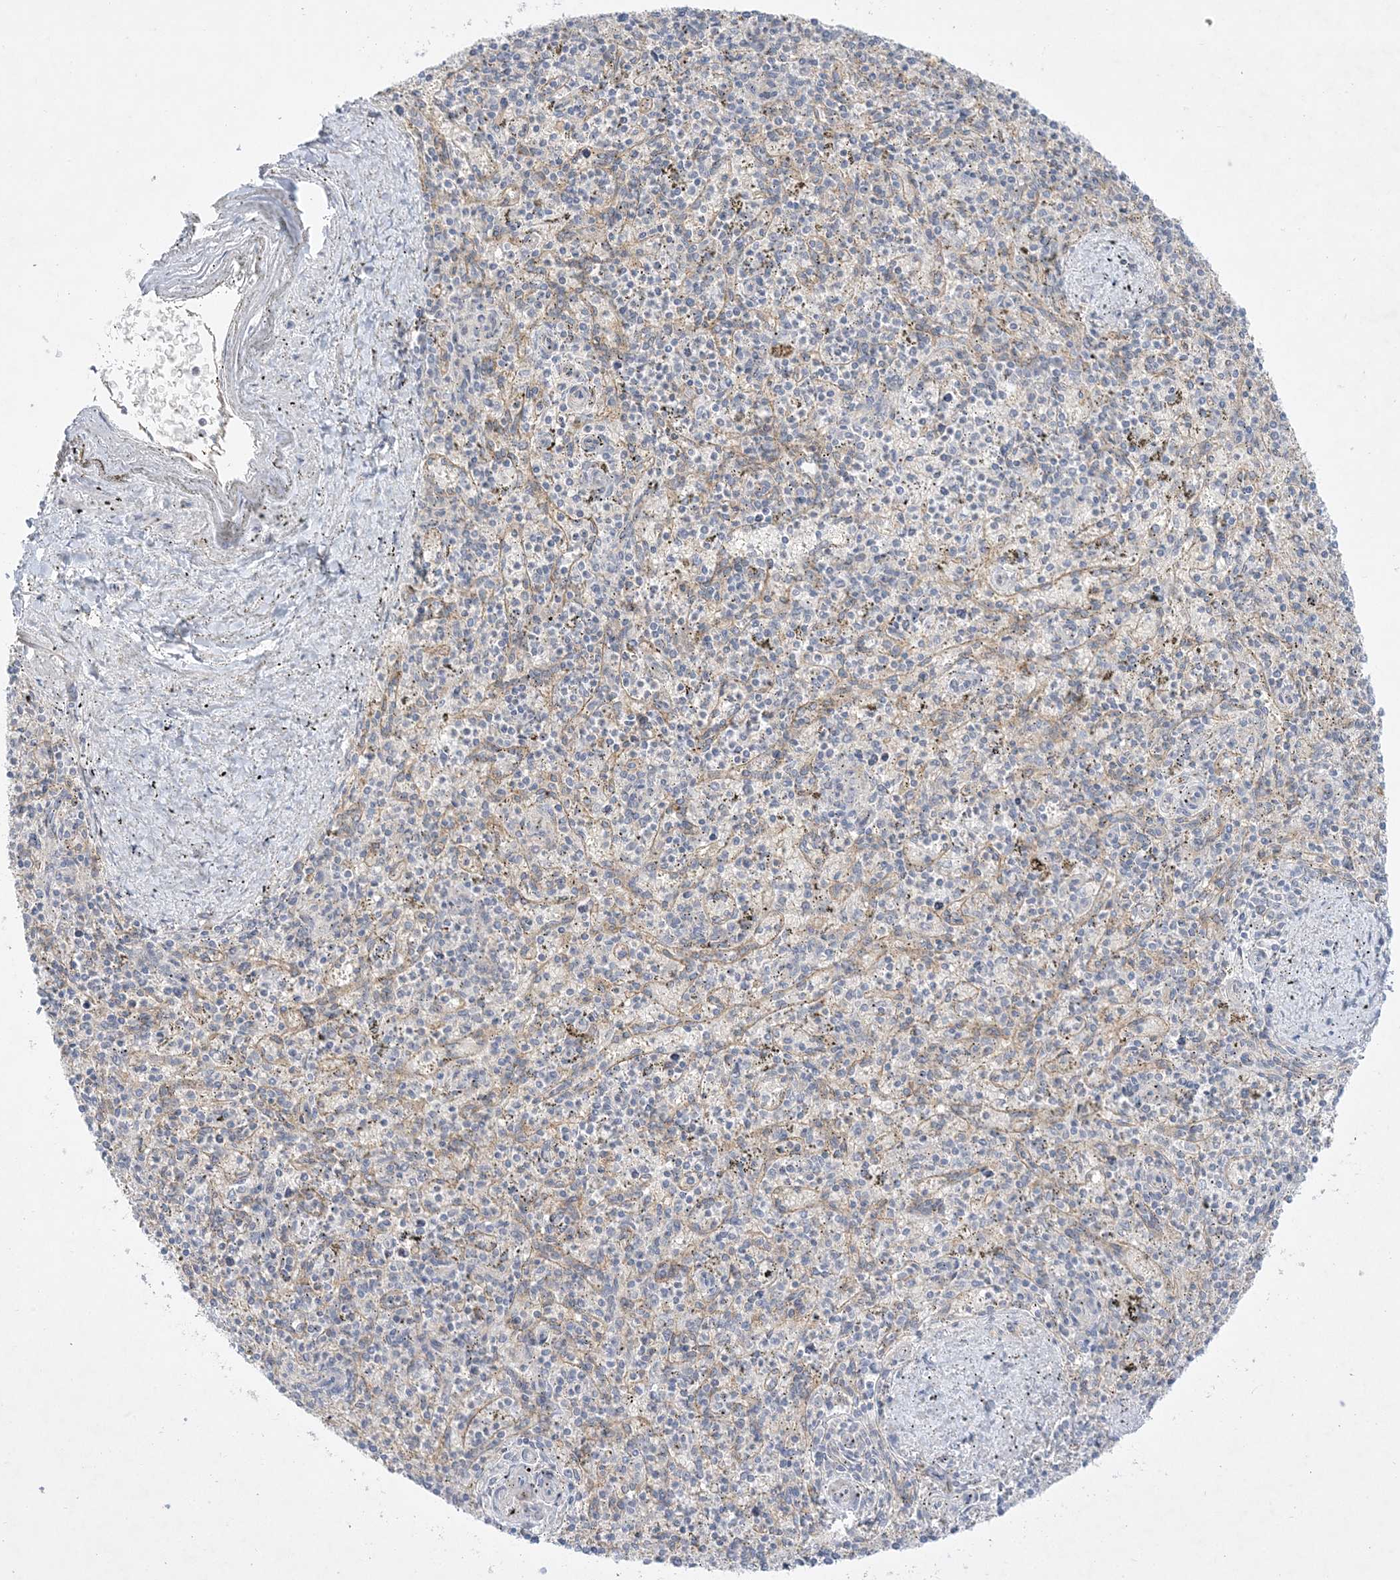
{"staining": {"intensity": "negative", "quantity": "none", "location": "none"}, "tissue": "spleen", "cell_type": "Cells in red pulp", "image_type": "normal", "snomed": [{"axis": "morphology", "description": "Normal tissue, NOS"}, {"axis": "topography", "description": "Spleen"}], "caption": "This is an immunohistochemistry photomicrograph of unremarkable spleen. There is no staining in cells in red pulp.", "gene": "ADAMTS12", "patient": {"sex": "male", "age": 72}}